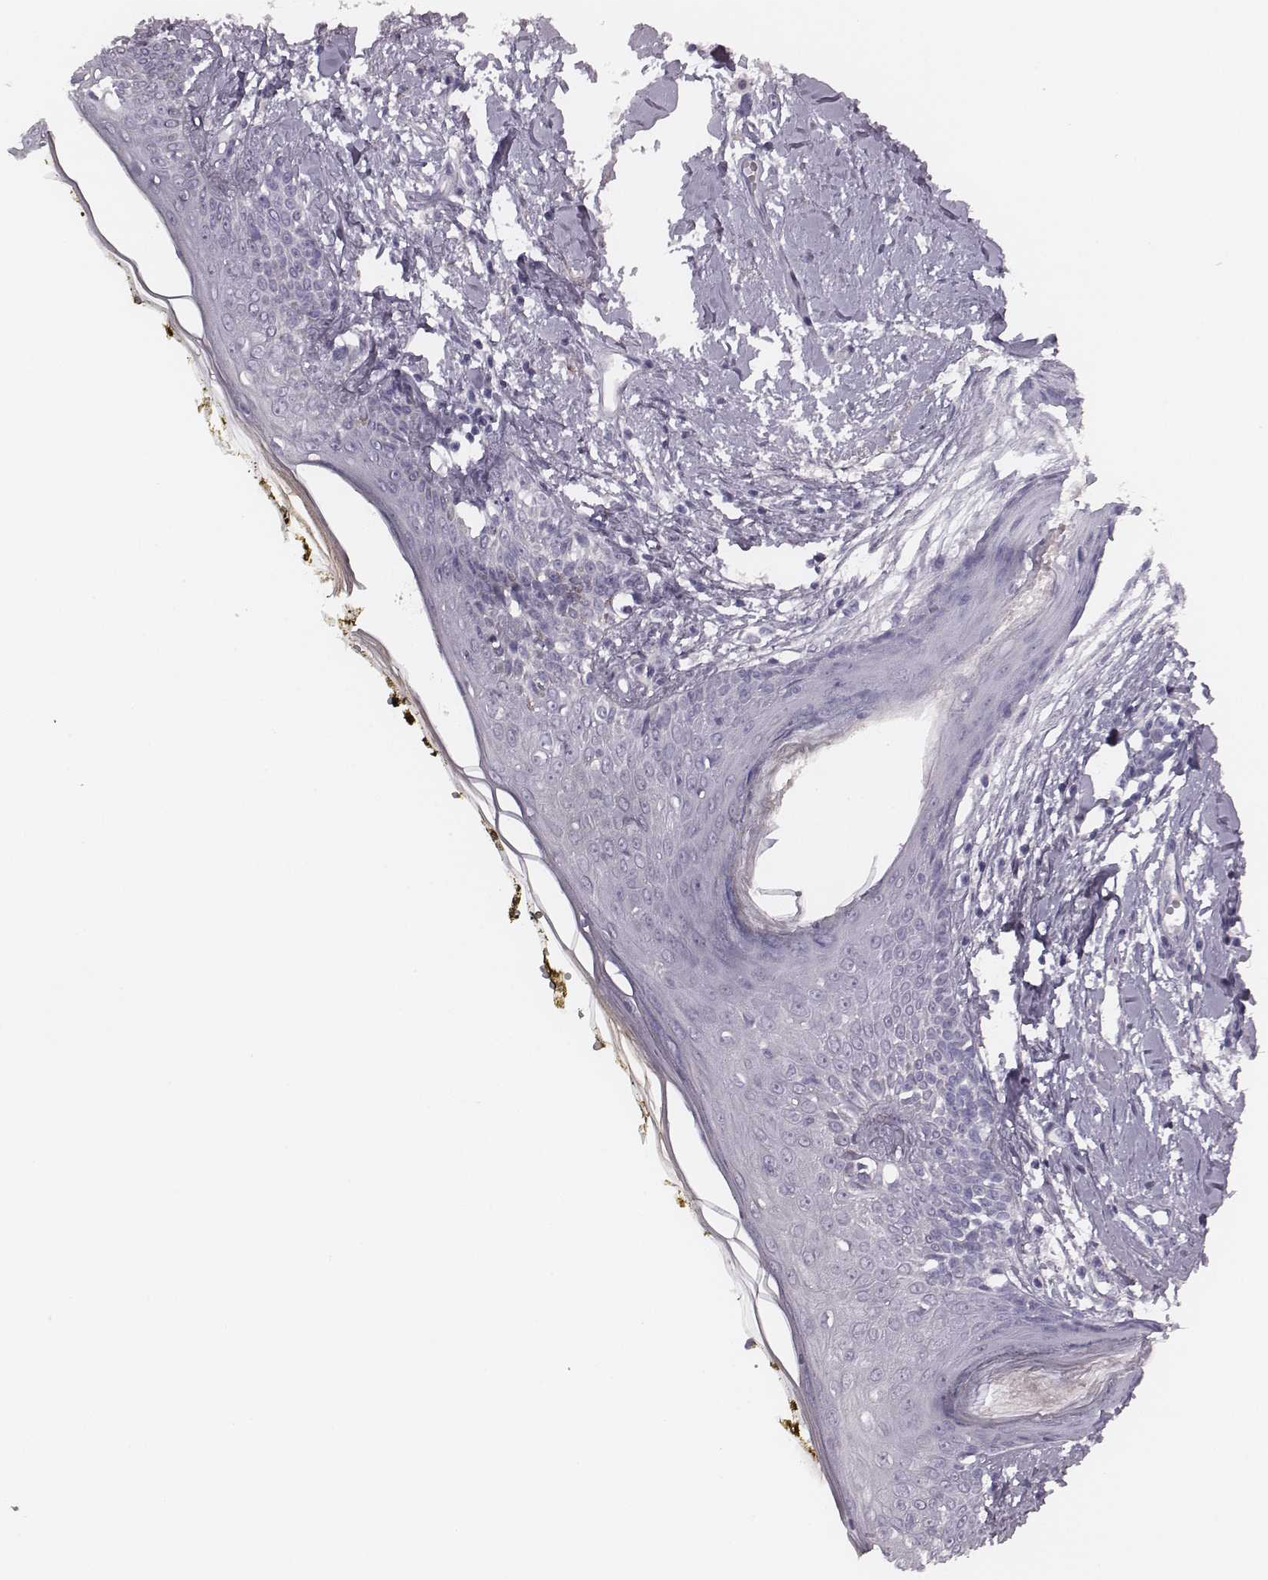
{"staining": {"intensity": "negative", "quantity": "none", "location": "none"}, "tissue": "skin", "cell_type": "Fibroblasts", "image_type": "normal", "snomed": [{"axis": "morphology", "description": "Normal tissue, NOS"}, {"axis": "topography", "description": "Skin"}], "caption": "An IHC image of benign skin is shown. There is no staining in fibroblasts of skin. The staining was performed using DAB (3,3'-diaminobenzidine) to visualize the protein expression in brown, while the nuclei were stained in blue with hematoxylin (Magnification: 20x).", "gene": "CSH1", "patient": {"sex": "male", "age": 76}}